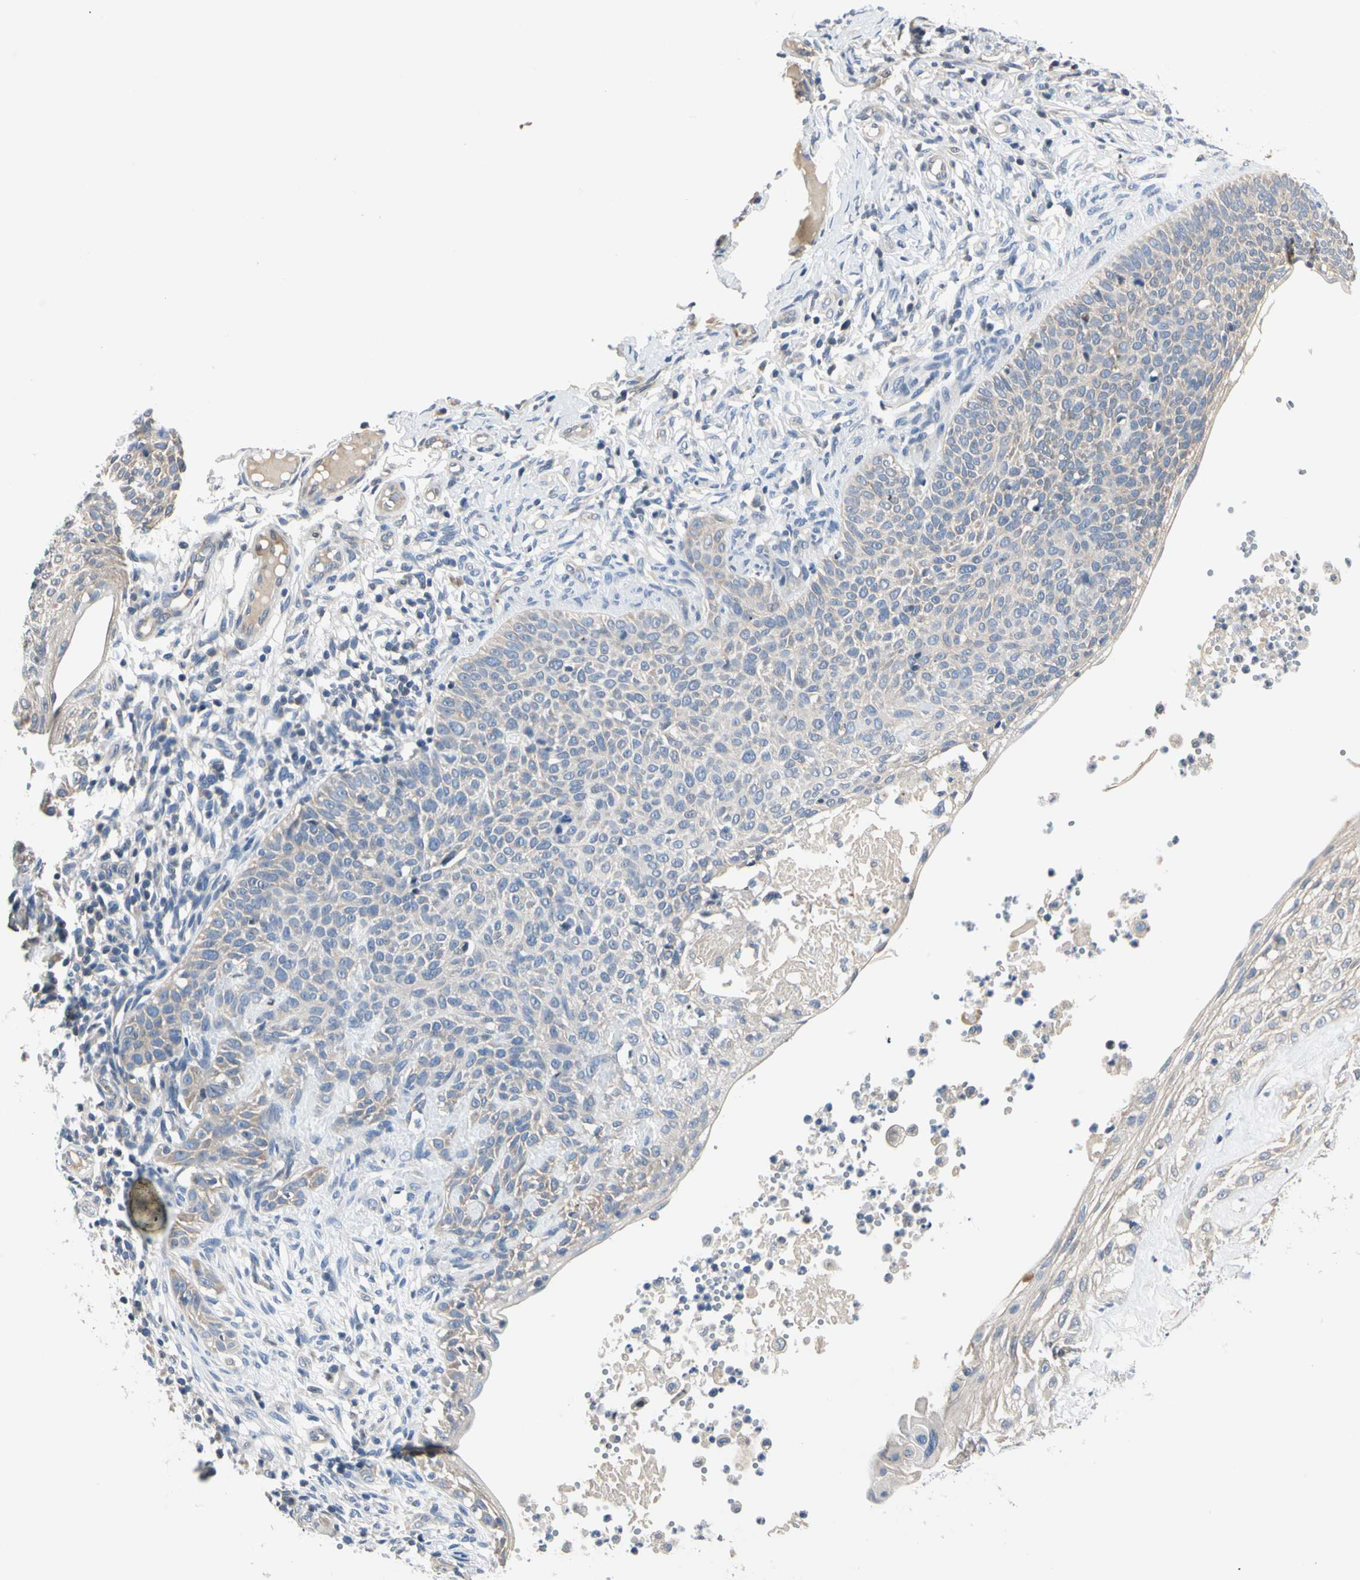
{"staining": {"intensity": "weak", "quantity": "25%-75%", "location": "cytoplasmic/membranous"}, "tissue": "skin cancer", "cell_type": "Tumor cells", "image_type": "cancer", "snomed": [{"axis": "morphology", "description": "Normal tissue, NOS"}, {"axis": "morphology", "description": "Basal cell carcinoma"}, {"axis": "topography", "description": "Skin"}], "caption": "Human skin basal cell carcinoma stained with a protein marker reveals weak staining in tumor cells.", "gene": "GPR153", "patient": {"sex": "male", "age": 87}}